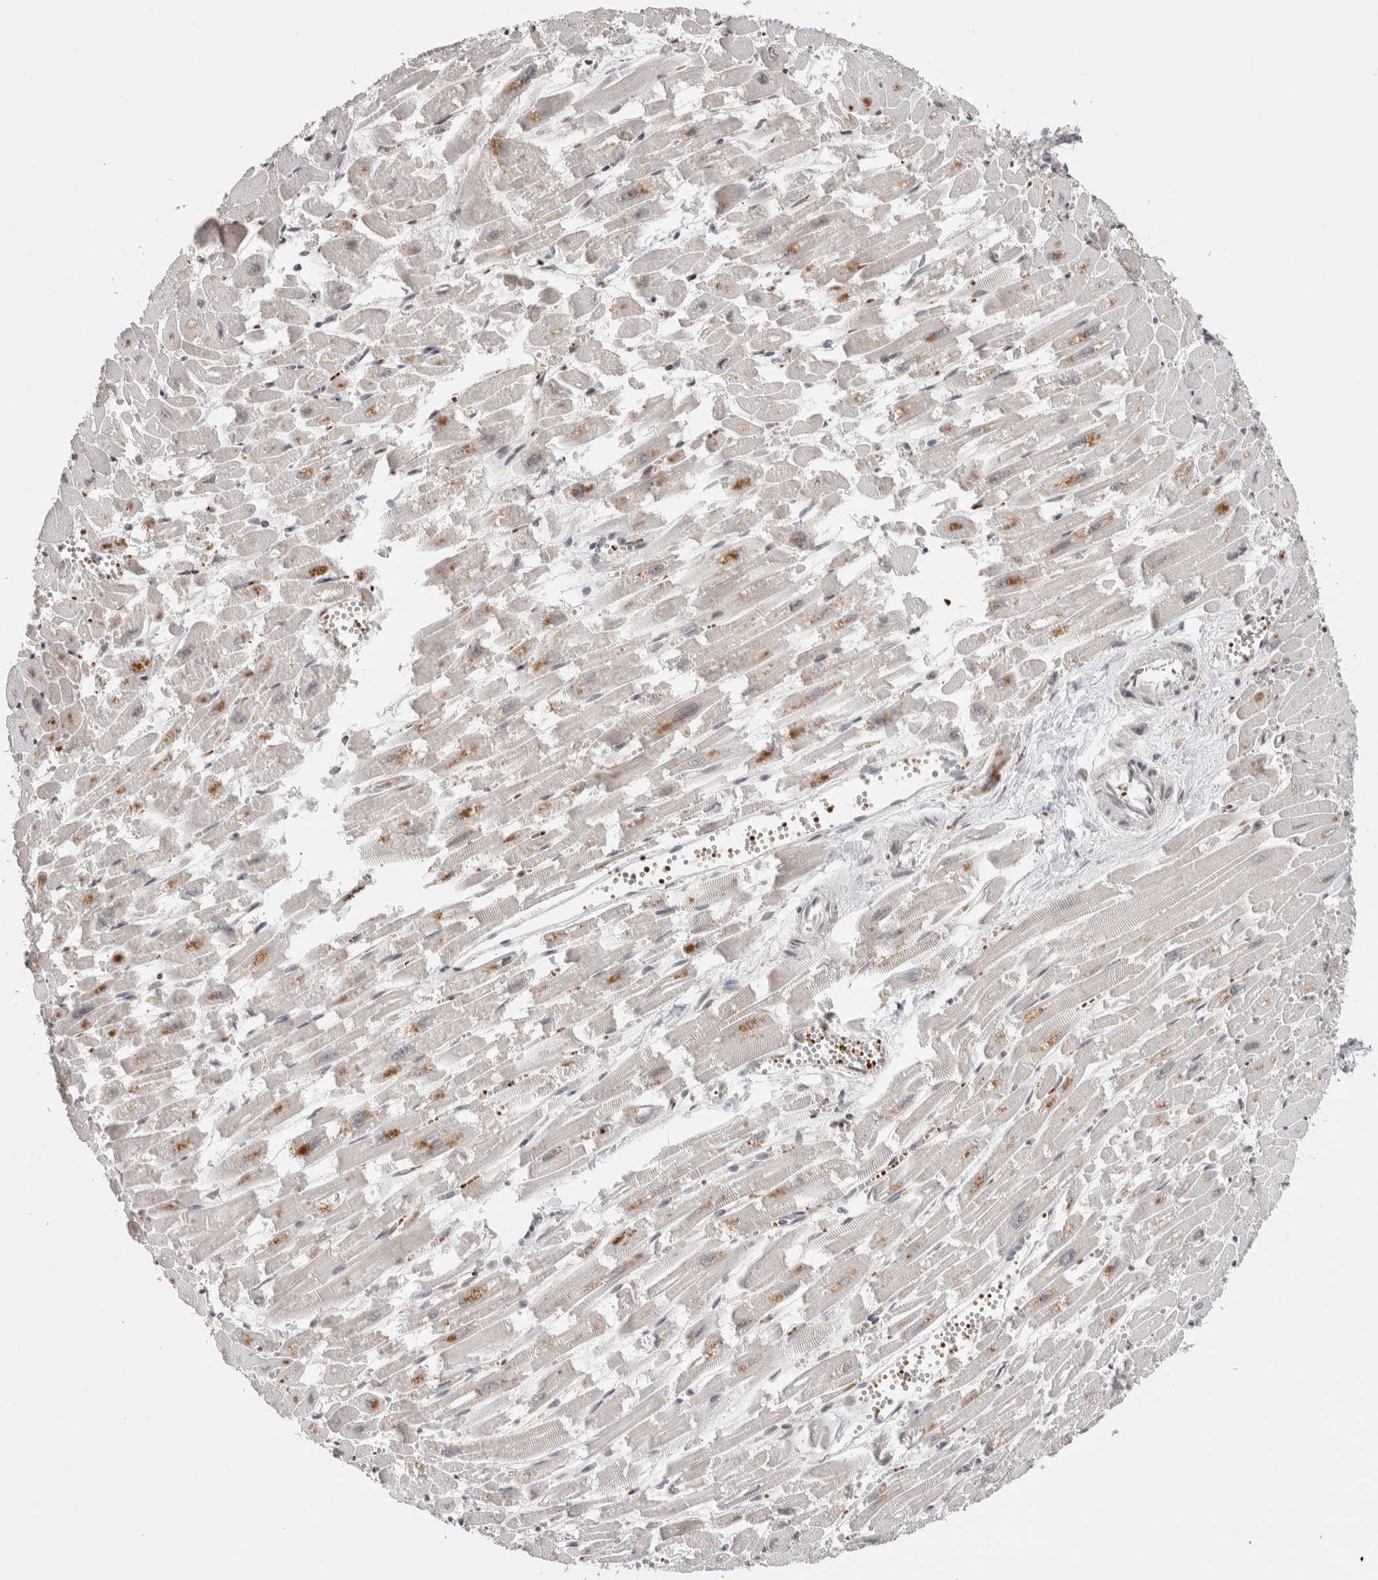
{"staining": {"intensity": "moderate", "quantity": "25%-75%", "location": "cytoplasmic/membranous"}, "tissue": "heart muscle", "cell_type": "Cardiomyocytes", "image_type": "normal", "snomed": [{"axis": "morphology", "description": "Normal tissue, NOS"}, {"axis": "topography", "description": "Heart"}], "caption": "Immunohistochemistry (IHC) of unremarkable human heart muscle displays medium levels of moderate cytoplasmic/membranous positivity in about 25%-75% of cardiomyocytes. The protein of interest is stained brown, and the nuclei are stained in blue (DAB (3,3'-diaminobenzidine) IHC with brightfield microscopy, high magnification).", "gene": "KCNK1", "patient": {"sex": "male", "age": 54}}